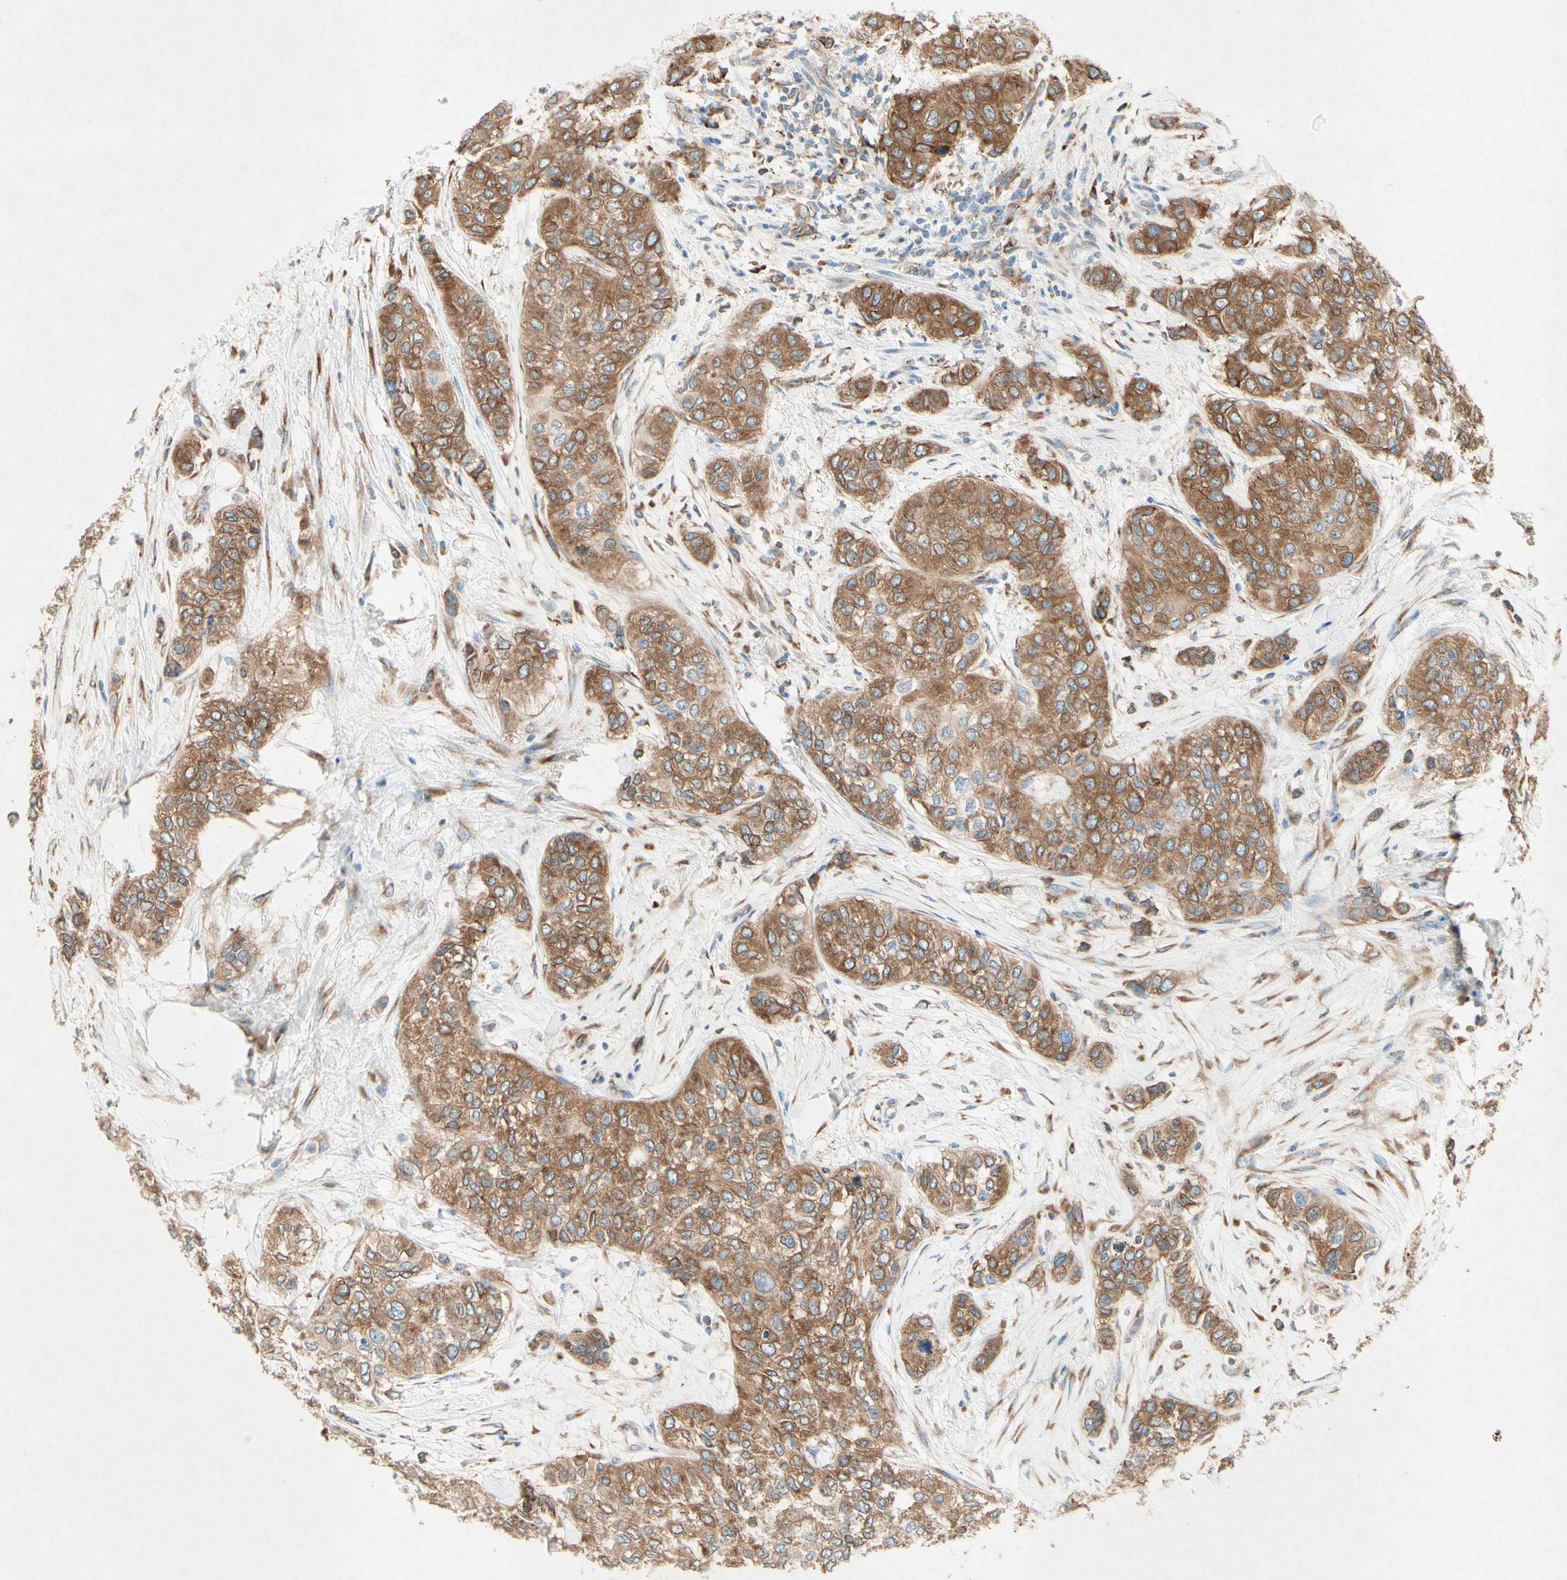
{"staining": {"intensity": "moderate", "quantity": ">75%", "location": "cytoplasmic/membranous"}, "tissue": "urothelial cancer", "cell_type": "Tumor cells", "image_type": "cancer", "snomed": [{"axis": "morphology", "description": "Urothelial carcinoma, High grade"}, {"axis": "topography", "description": "Urinary bladder"}], "caption": "Urothelial carcinoma (high-grade) tissue reveals moderate cytoplasmic/membranous positivity in approximately >75% of tumor cells (DAB (3,3'-diaminobenzidine) IHC with brightfield microscopy, high magnification).", "gene": "PABPC1", "patient": {"sex": "female", "age": 56}}